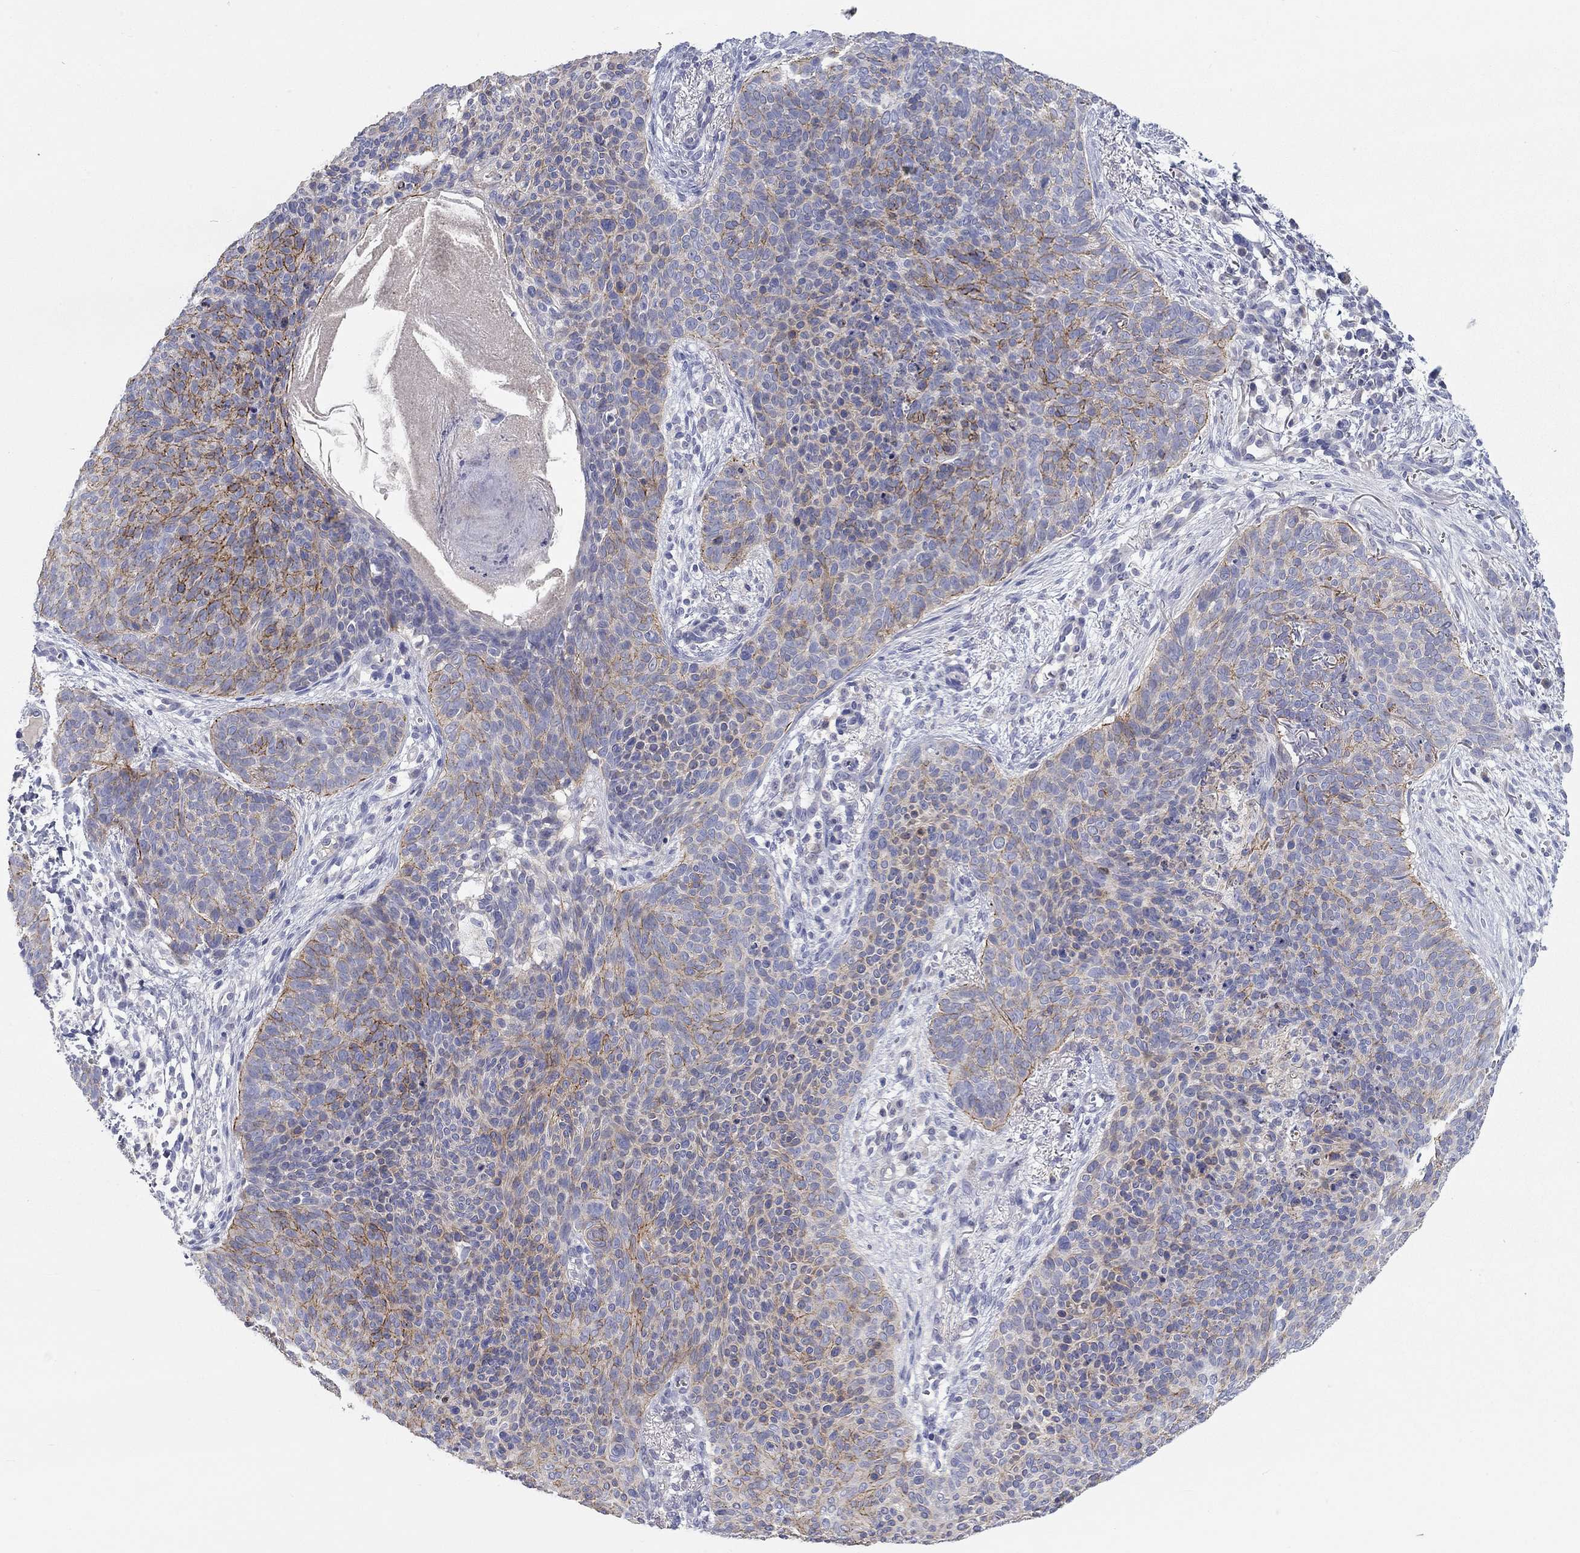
{"staining": {"intensity": "strong", "quantity": "<25%", "location": "cytoplasmic/membranous"}, "tissue": "skin cancer", "cell_type": "Tumor cells", "image_type": "cancer", "snomed": [{"axis": "morphology", "description": "Basal cell carcinoma"}, {"axis": "topography", "description": "Skin"}], "caption": "A medium amount of strong cytoplasmic/membranous expression is present in approximately <25% of tumor cells in basal cell carcinoma (skin) tissue. (DAB (3,3'-diaminobenzidine) = brown stain, brightfield microscopy at high magnification).", "gene": "RCAN1", "patient": {"sex": "male", "age": 64}}